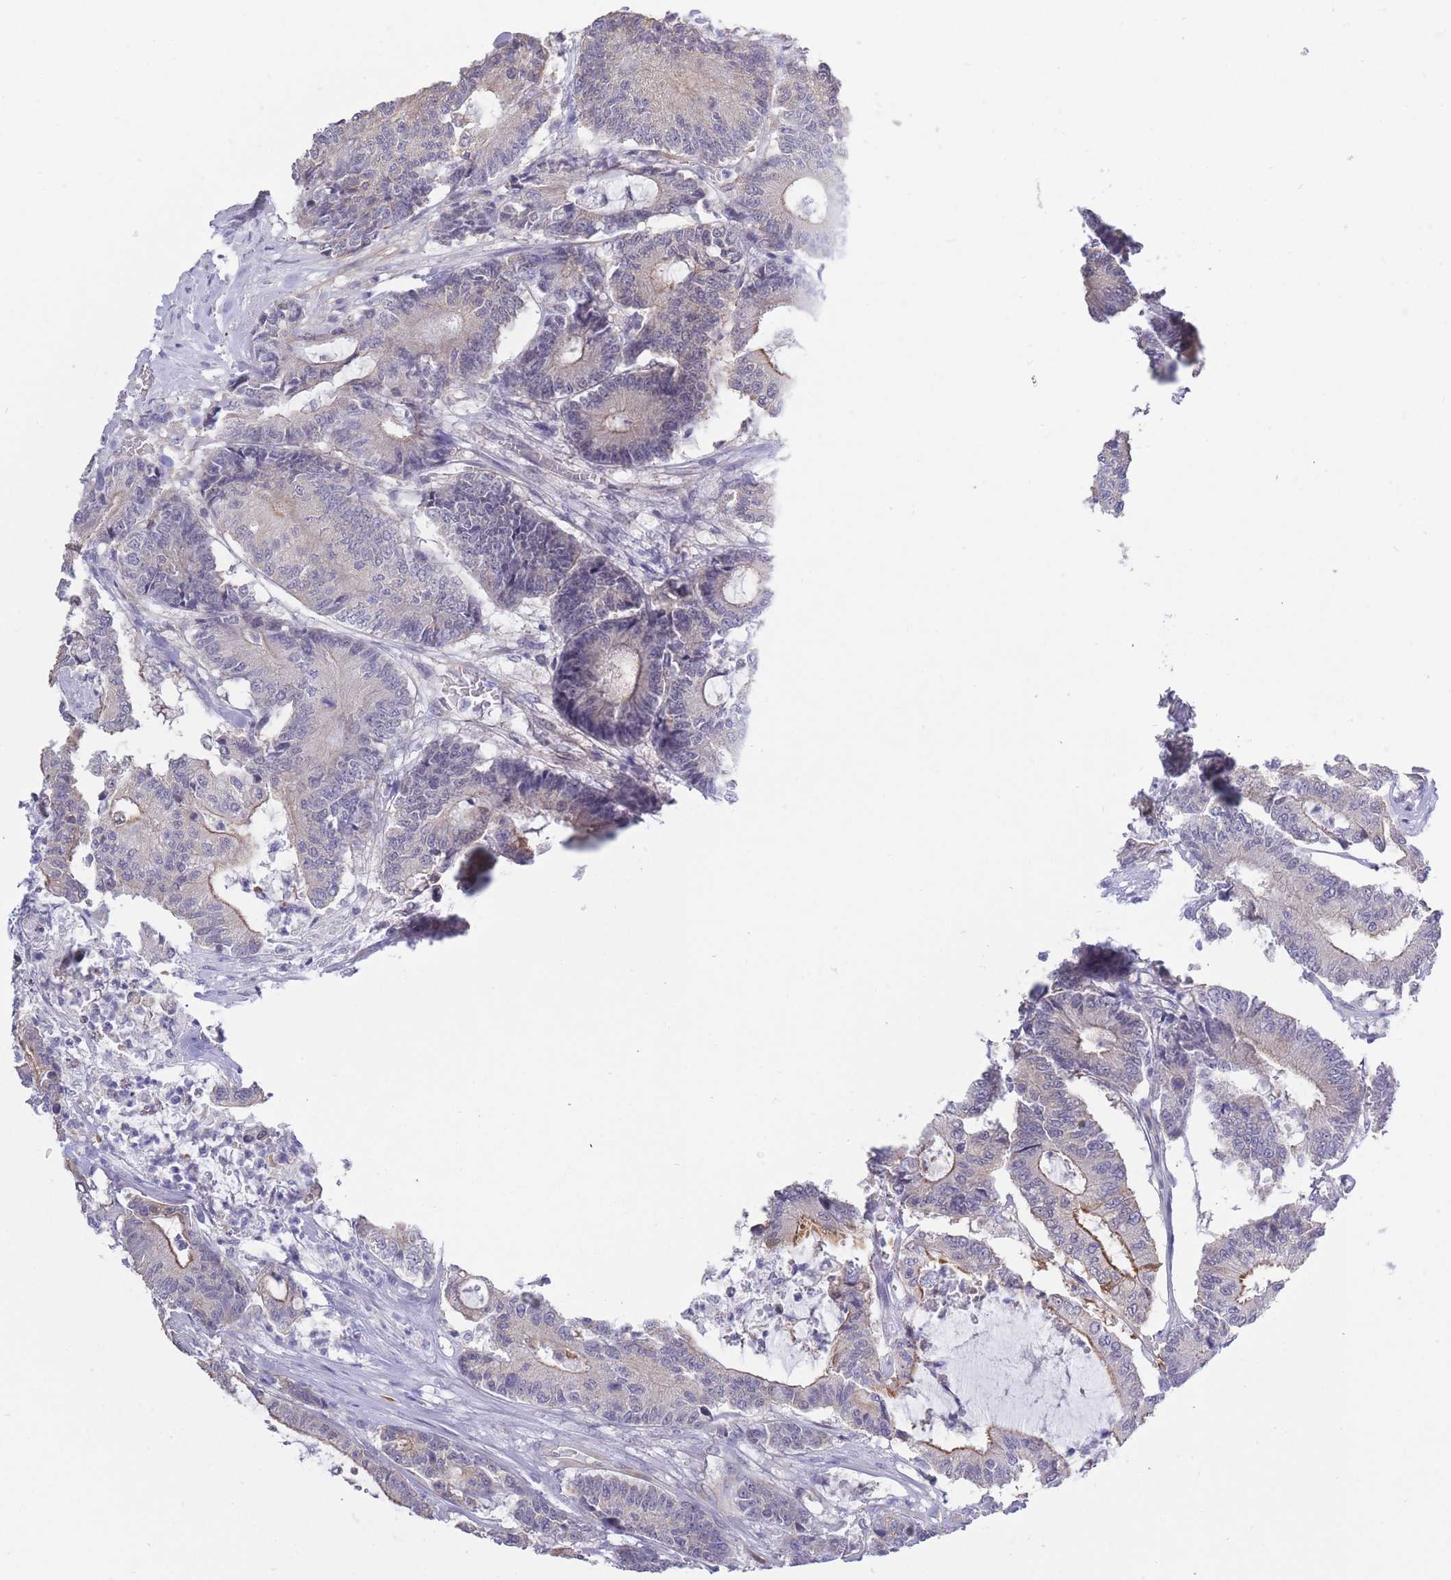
{"staining": {"intensity": "moderate", "quantity": "<25%", "location": "cytoplasmic/membranous"}, "tissue": "colorectal cancer", "cell_type": "Tumor cells", "image_type": "cancer", "snomed": [{"axis": "morphology", "description": "Adenocarcinoma, NOS"}, {"axis": "topography", "description": "Colon"}], "caption": "A histopathology image showing moderate cytoplasmic/membranous expression in approximately <25% of tumor cells in colorectal cancer (adenocarcinoma), as visualized by brown immunohistochemical staining.", "gene": "C19orf25", "patient": {"sex": "female", "age": 84}}